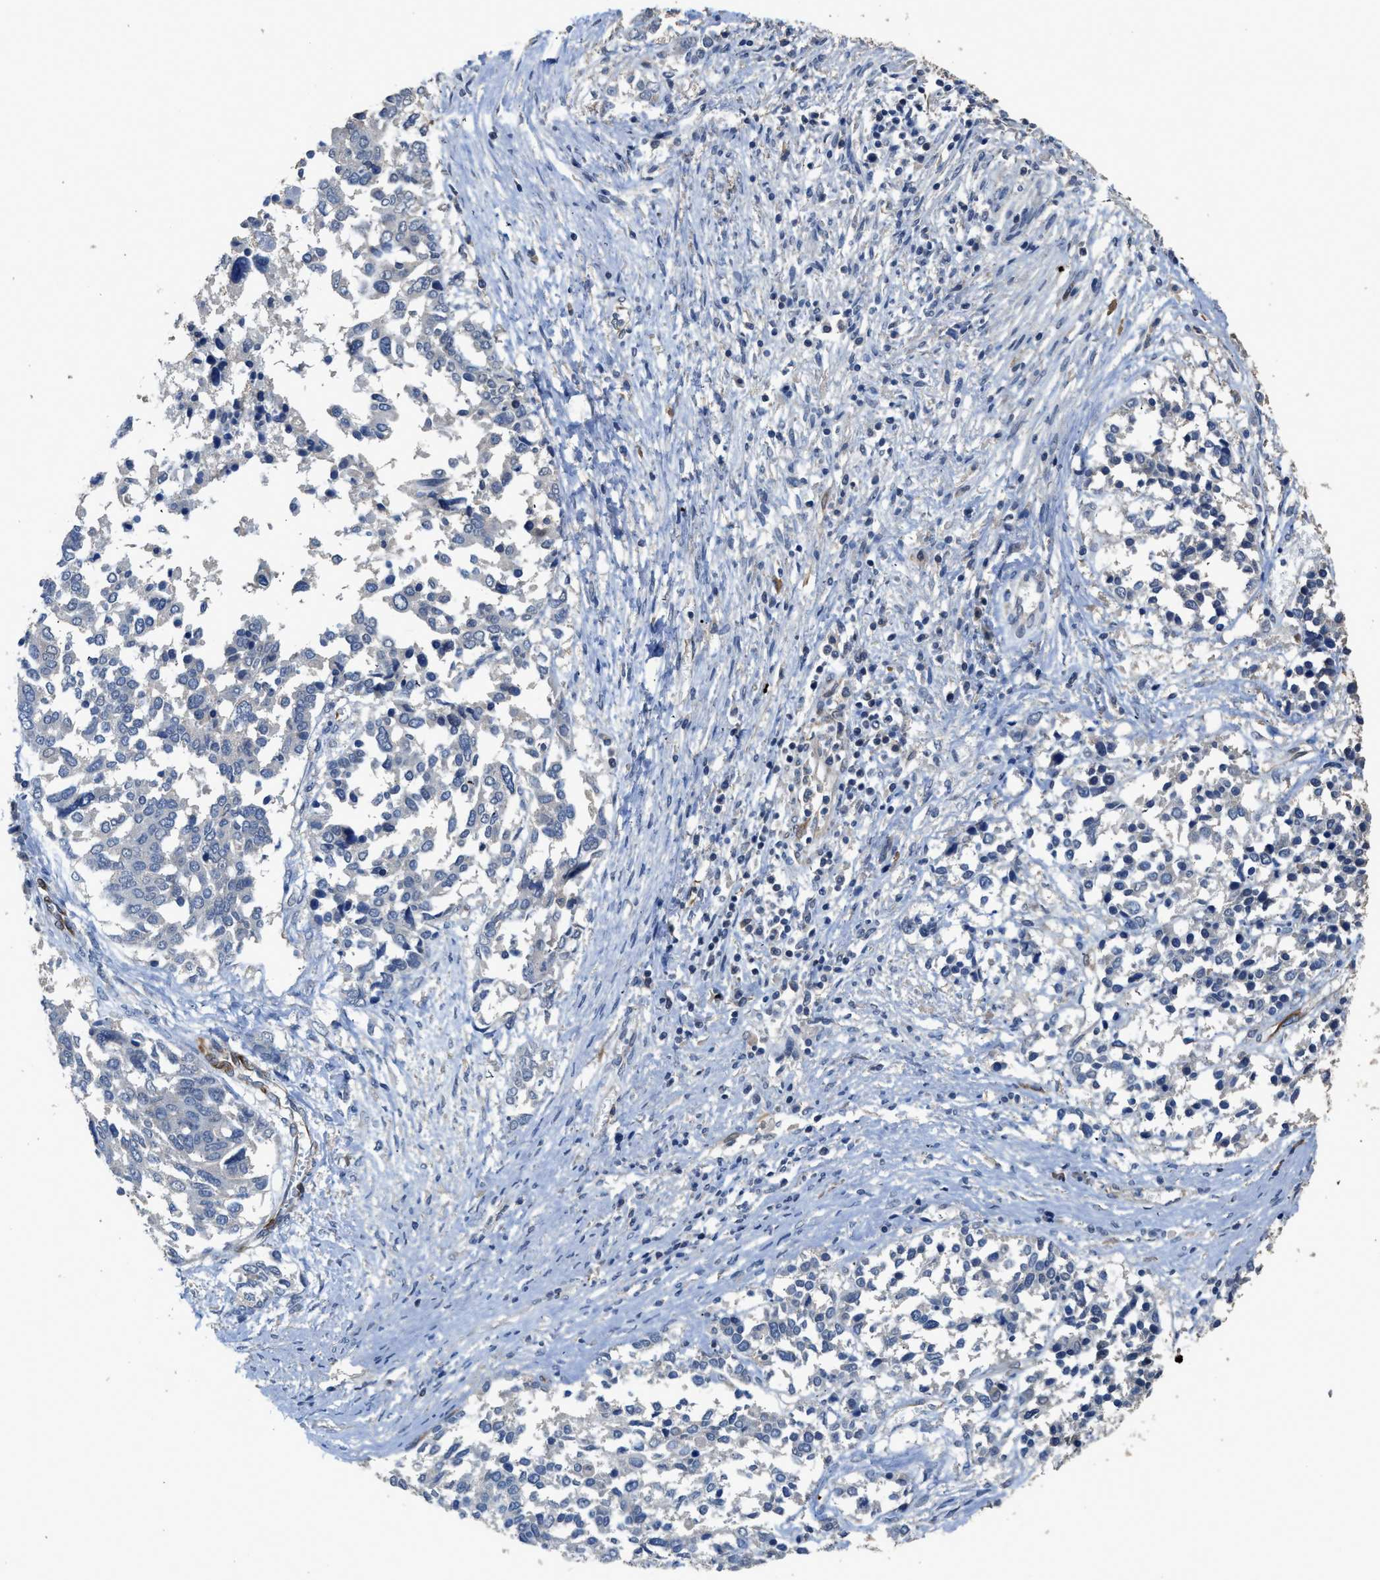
{"staining": {"intensity": "negative", "quantity": "none", "location": "none"}, "tissue": "ovarian cancer", "cell_type": "Tumor cells", "image_type": "cancer", "snomed": [{"axis": "morphology", "description": "Cystadenocarcinoma, serous, NOS"}, {"axis": "topography", "description": "Ovary"}], "caption": "Tumor cells show no significant staining in serous cystadenocarcinoma (ovarian).", "gene": "SYNM", "patient": {"sex": "female", "age": 44}}